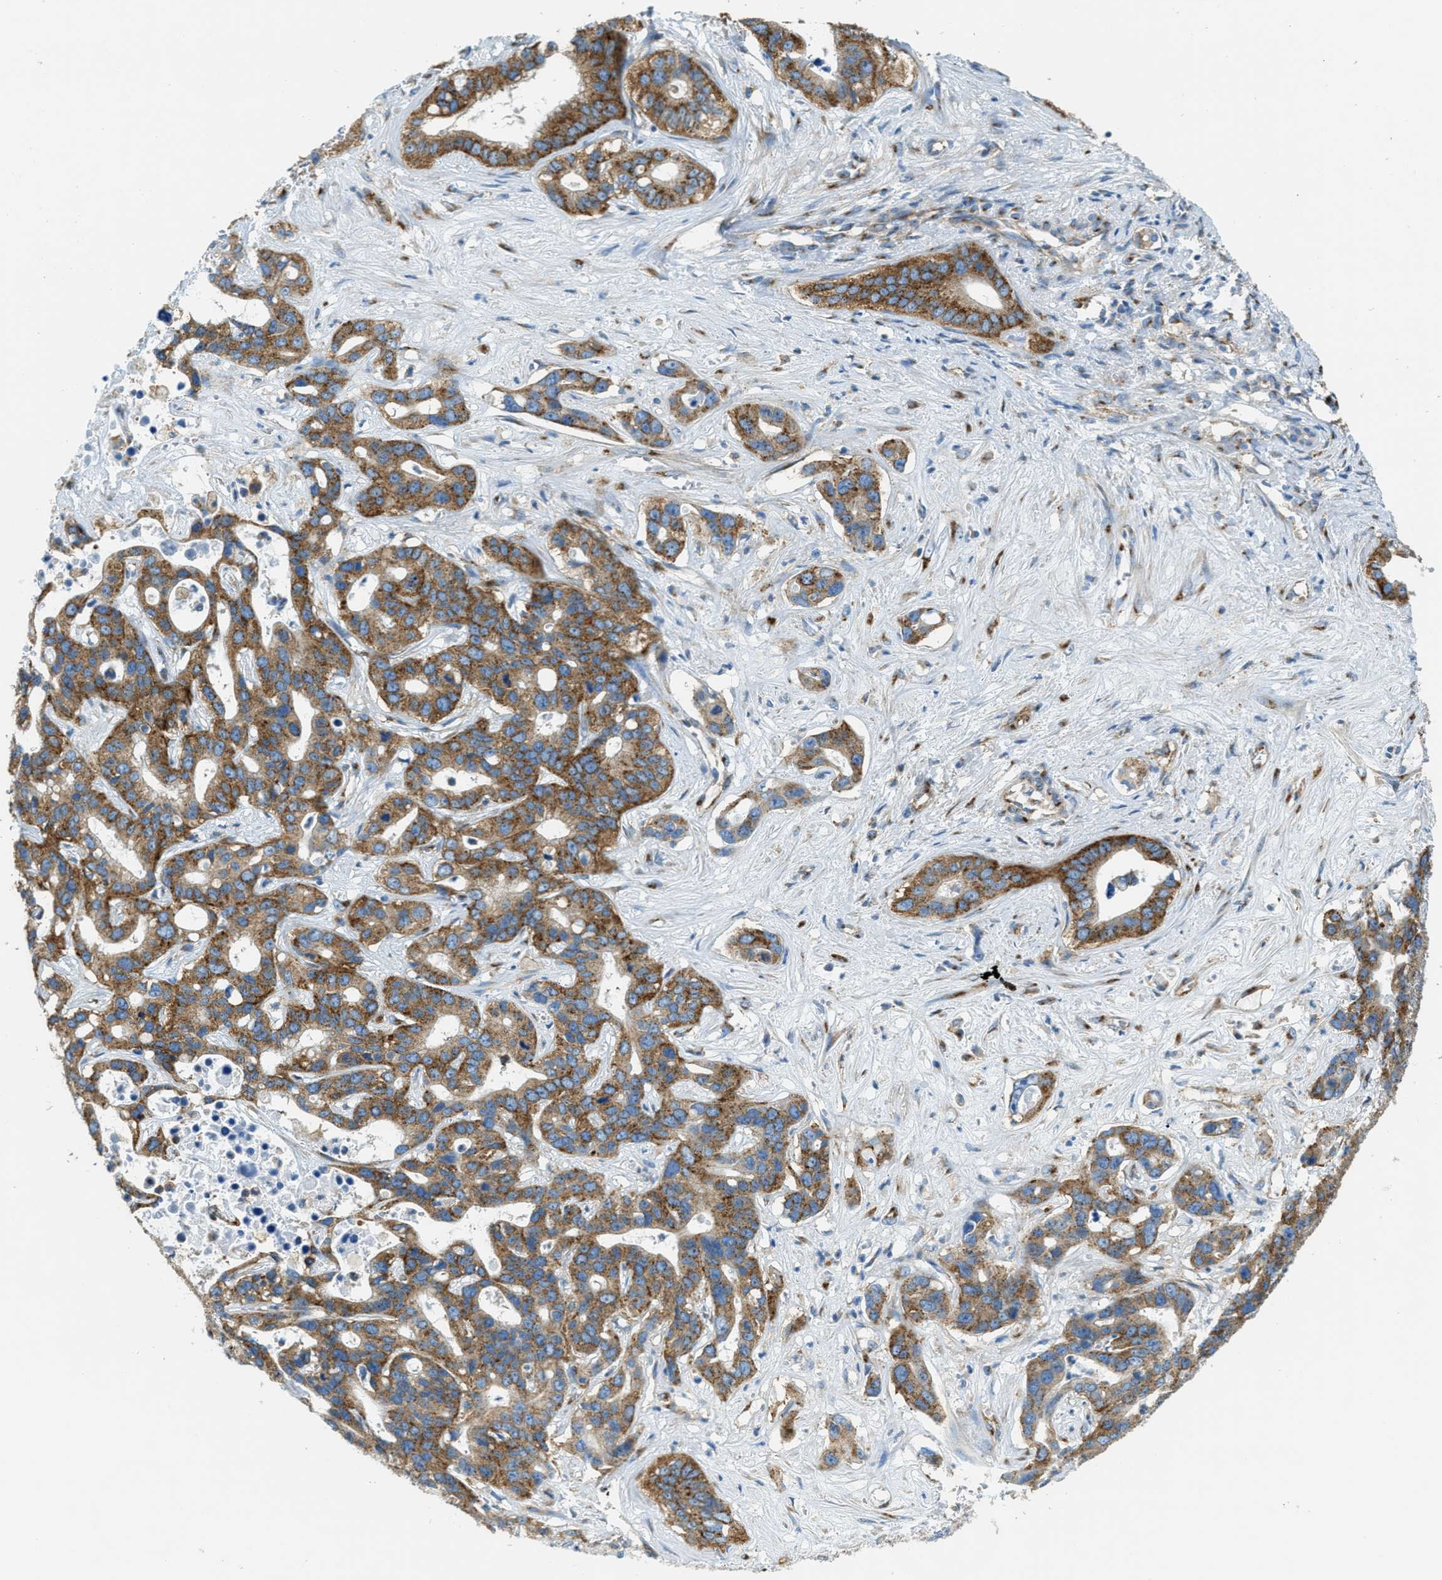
{"staining": {"intensity": "strong", "quantity": ">75%", "location": "cytoplasmic/membranous"}, "tissue": "liver cancer", "cell_type": "Tumor cells", "image_type": "cancer", "snomed": [{"axis": "morphology", "description": "Cholangiocarcinoma"}, {"axis": "topography", "description": "Liver"}], "caption": "Liver cholangiocarcinoma tissue reveals strong cytoplasmic/membranous positivity in about >75% of tumor cells", "gene": "AP2B1", "patient": {"sex": "female", "age": 65}}